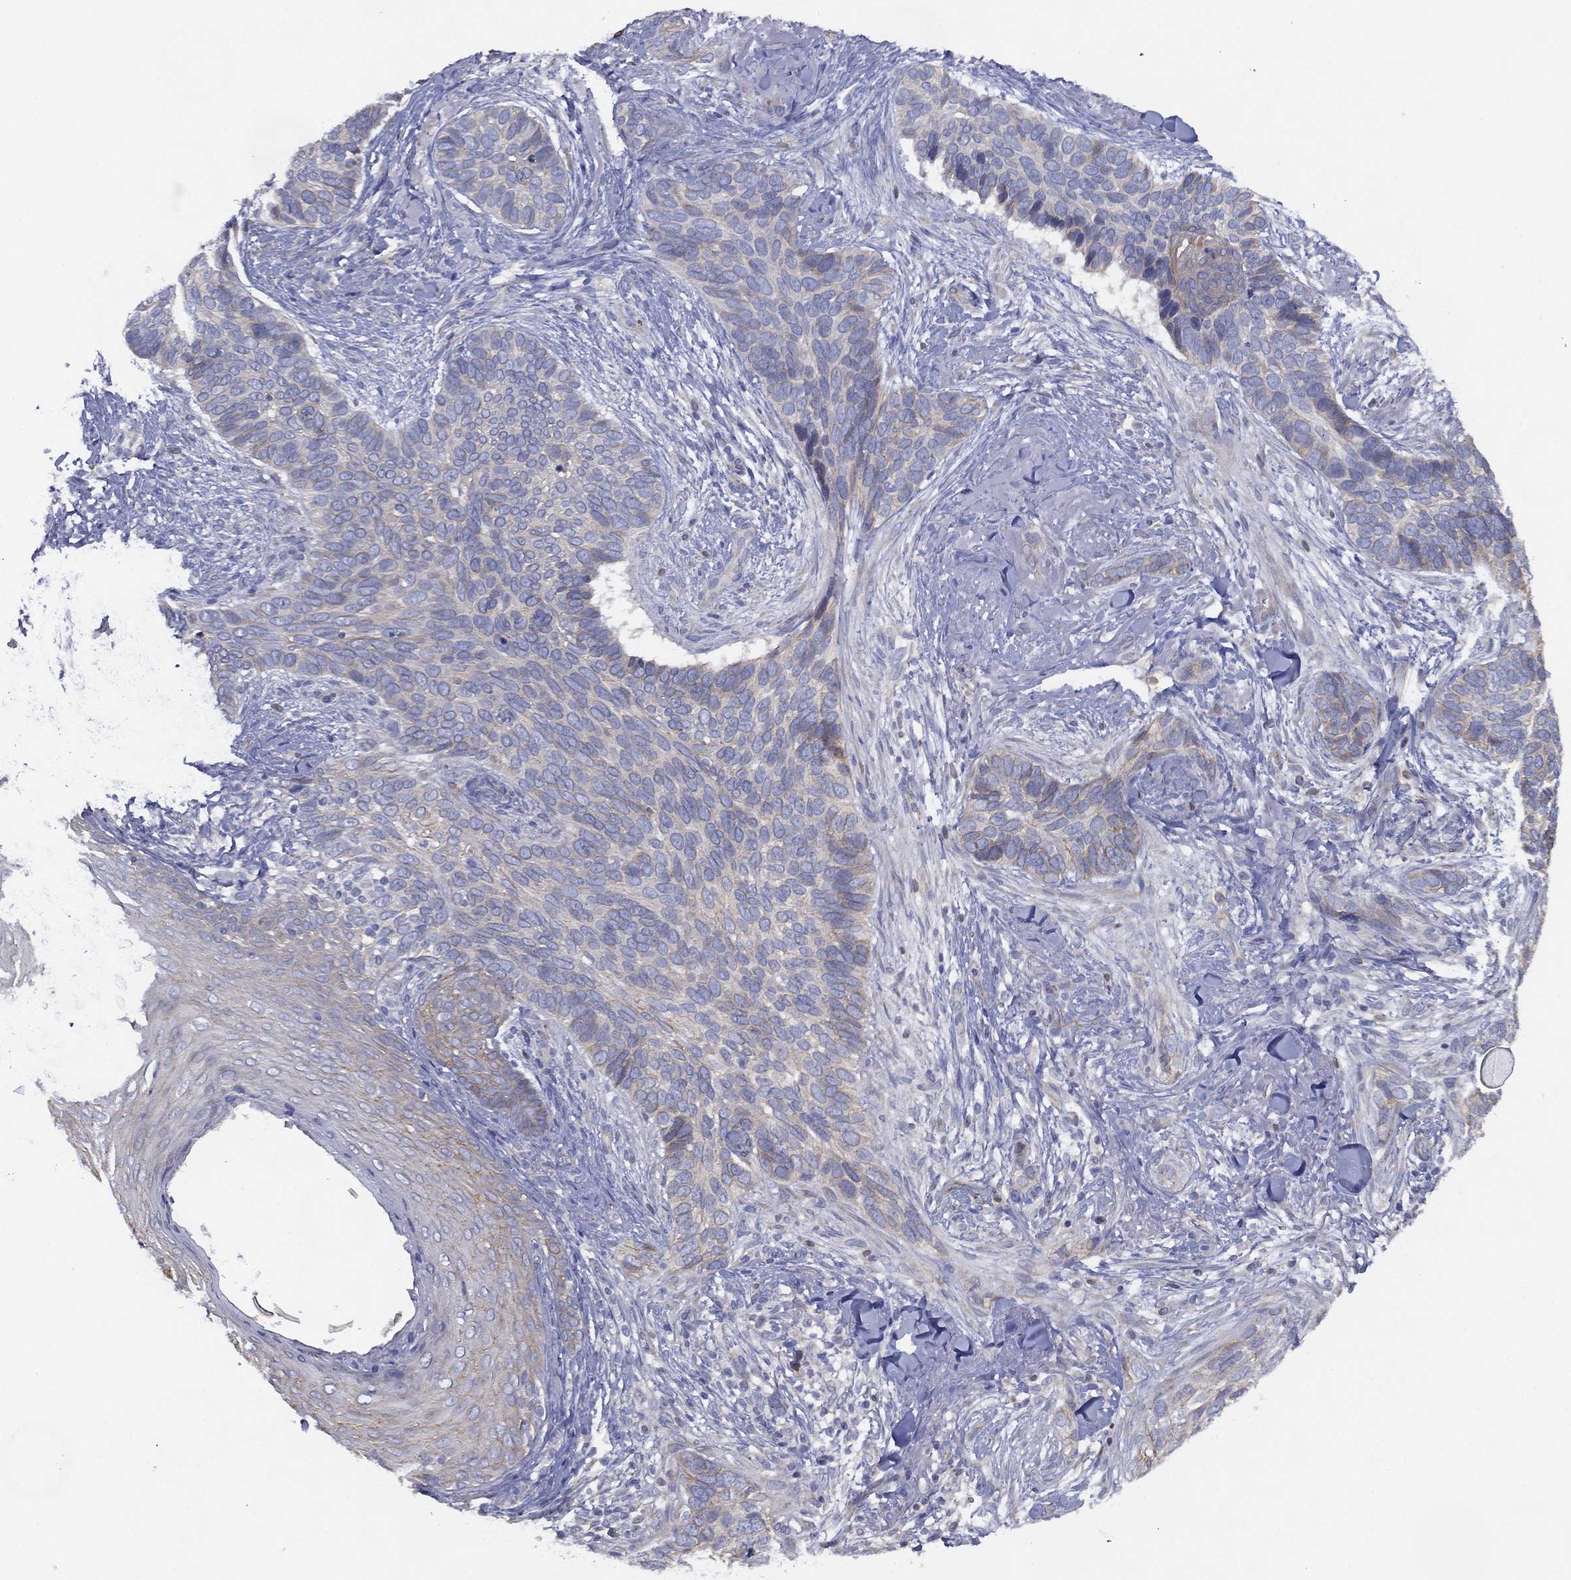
{"staining": {"intensity": "negative", "quantity": "none", "location": "none"}, "tissue": "skin cancer", "cell_type": "Tumor cells", "image_type": "cancer", "snomed": [{"axis": "morphology", "description": "Basal cell carcinoma"}, {"axis": "topography", "description": "Skin"}], "caption": "Tumor cells are negative for brown protein staining in basal cell carcinoma (skin).", "gene": "ZNF223", "patient": {"sex": "male", "age": 91}}